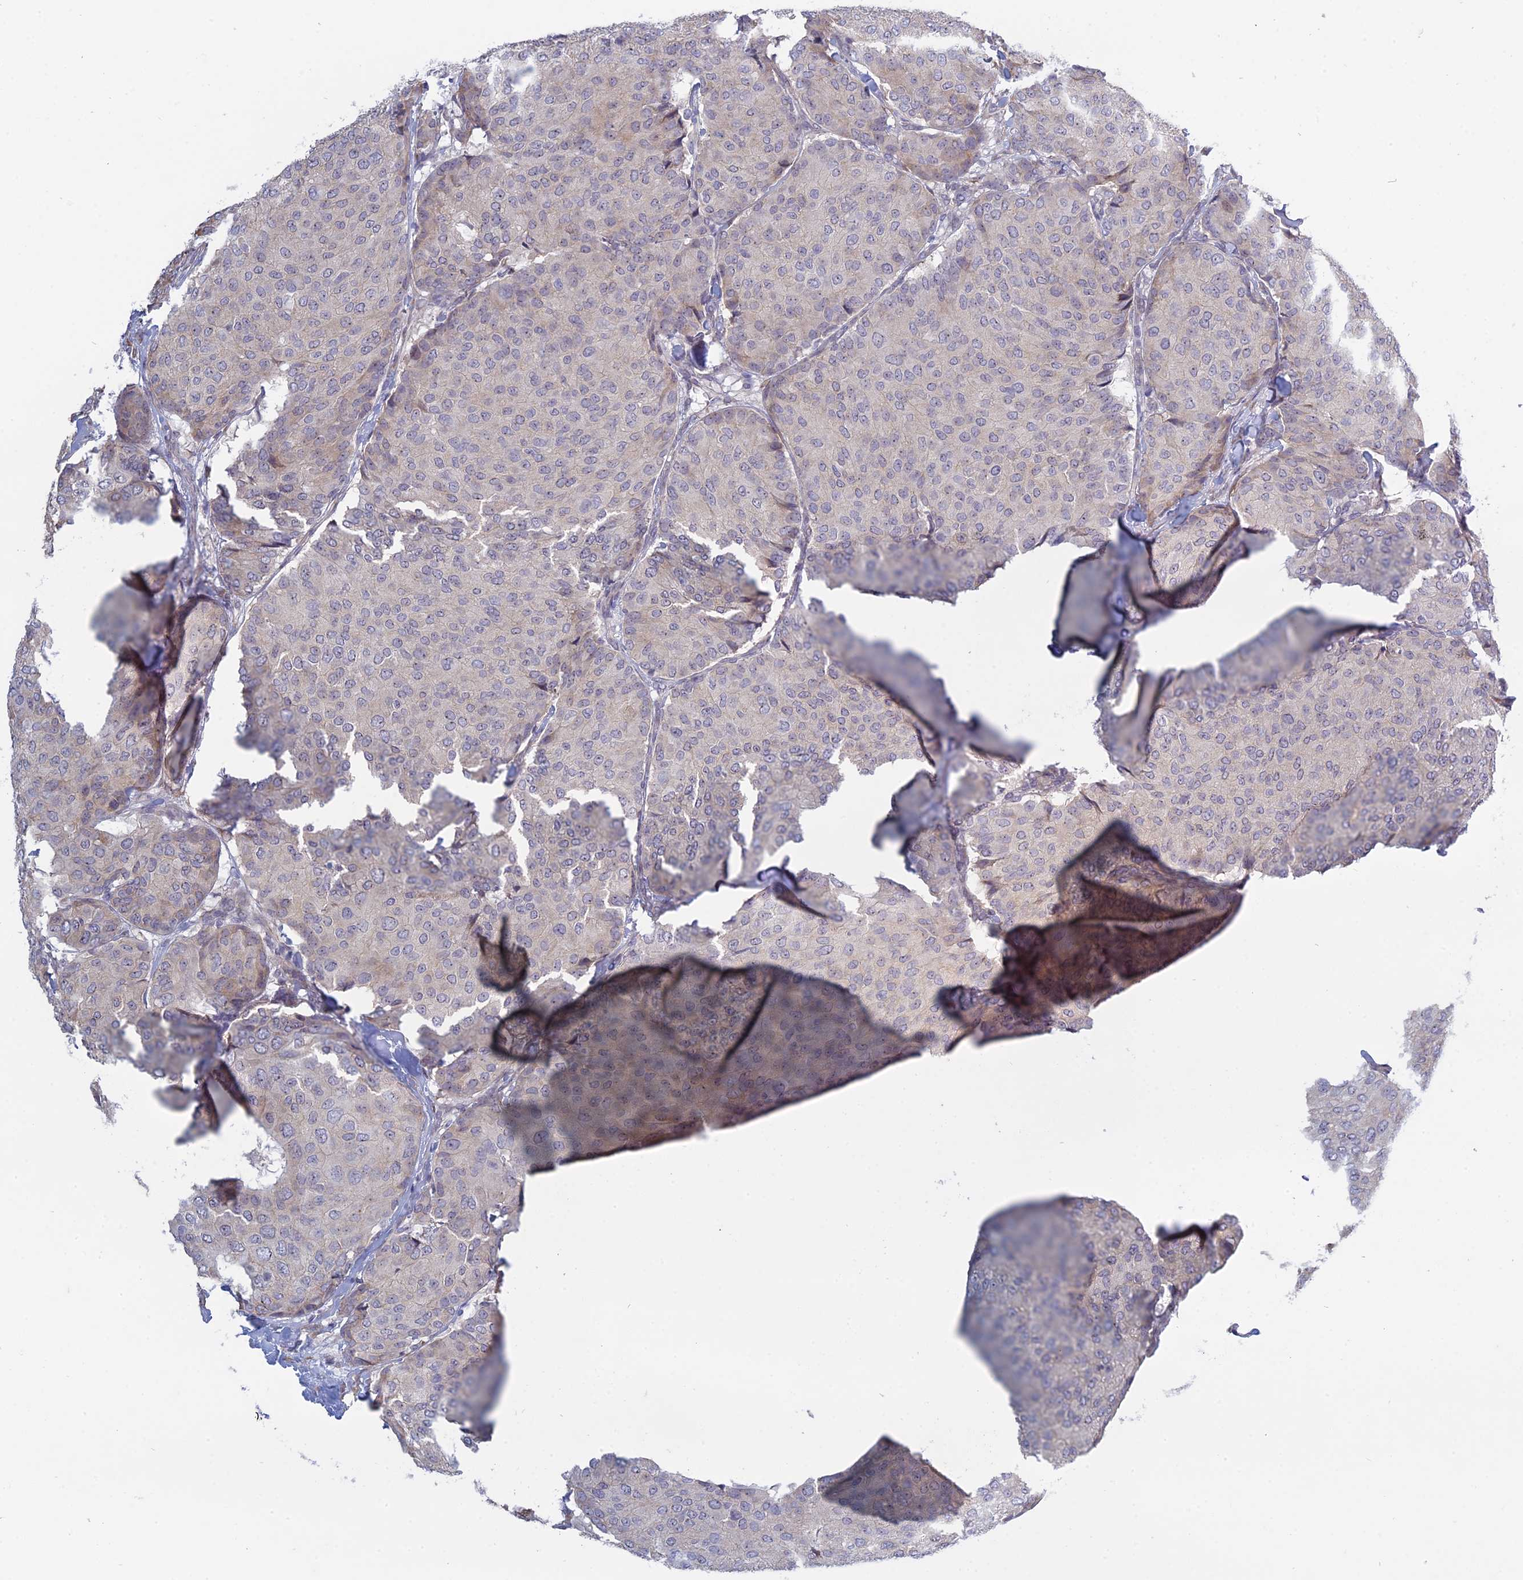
{"staining": {"intensity": "weak", "quantity": "<25%", "location": "cytoplasmic/membranous"}, "tissue": "breast cancer", "cell_type": "Tumor cells", "image_type": "cancer", "snomed": [{"axis": "morphology", "description": "Duct carcinoma"}, {"axis": "topography", "description": "Breast"}], "caption": "Breast cancer (intraductal carcinoma) stained for a protein using immunohistochemistry (IHC) demonstrates no expression tumor cells.", "gene": "RPS19BP1", "patient": {"sex": "female", "age": 75}}